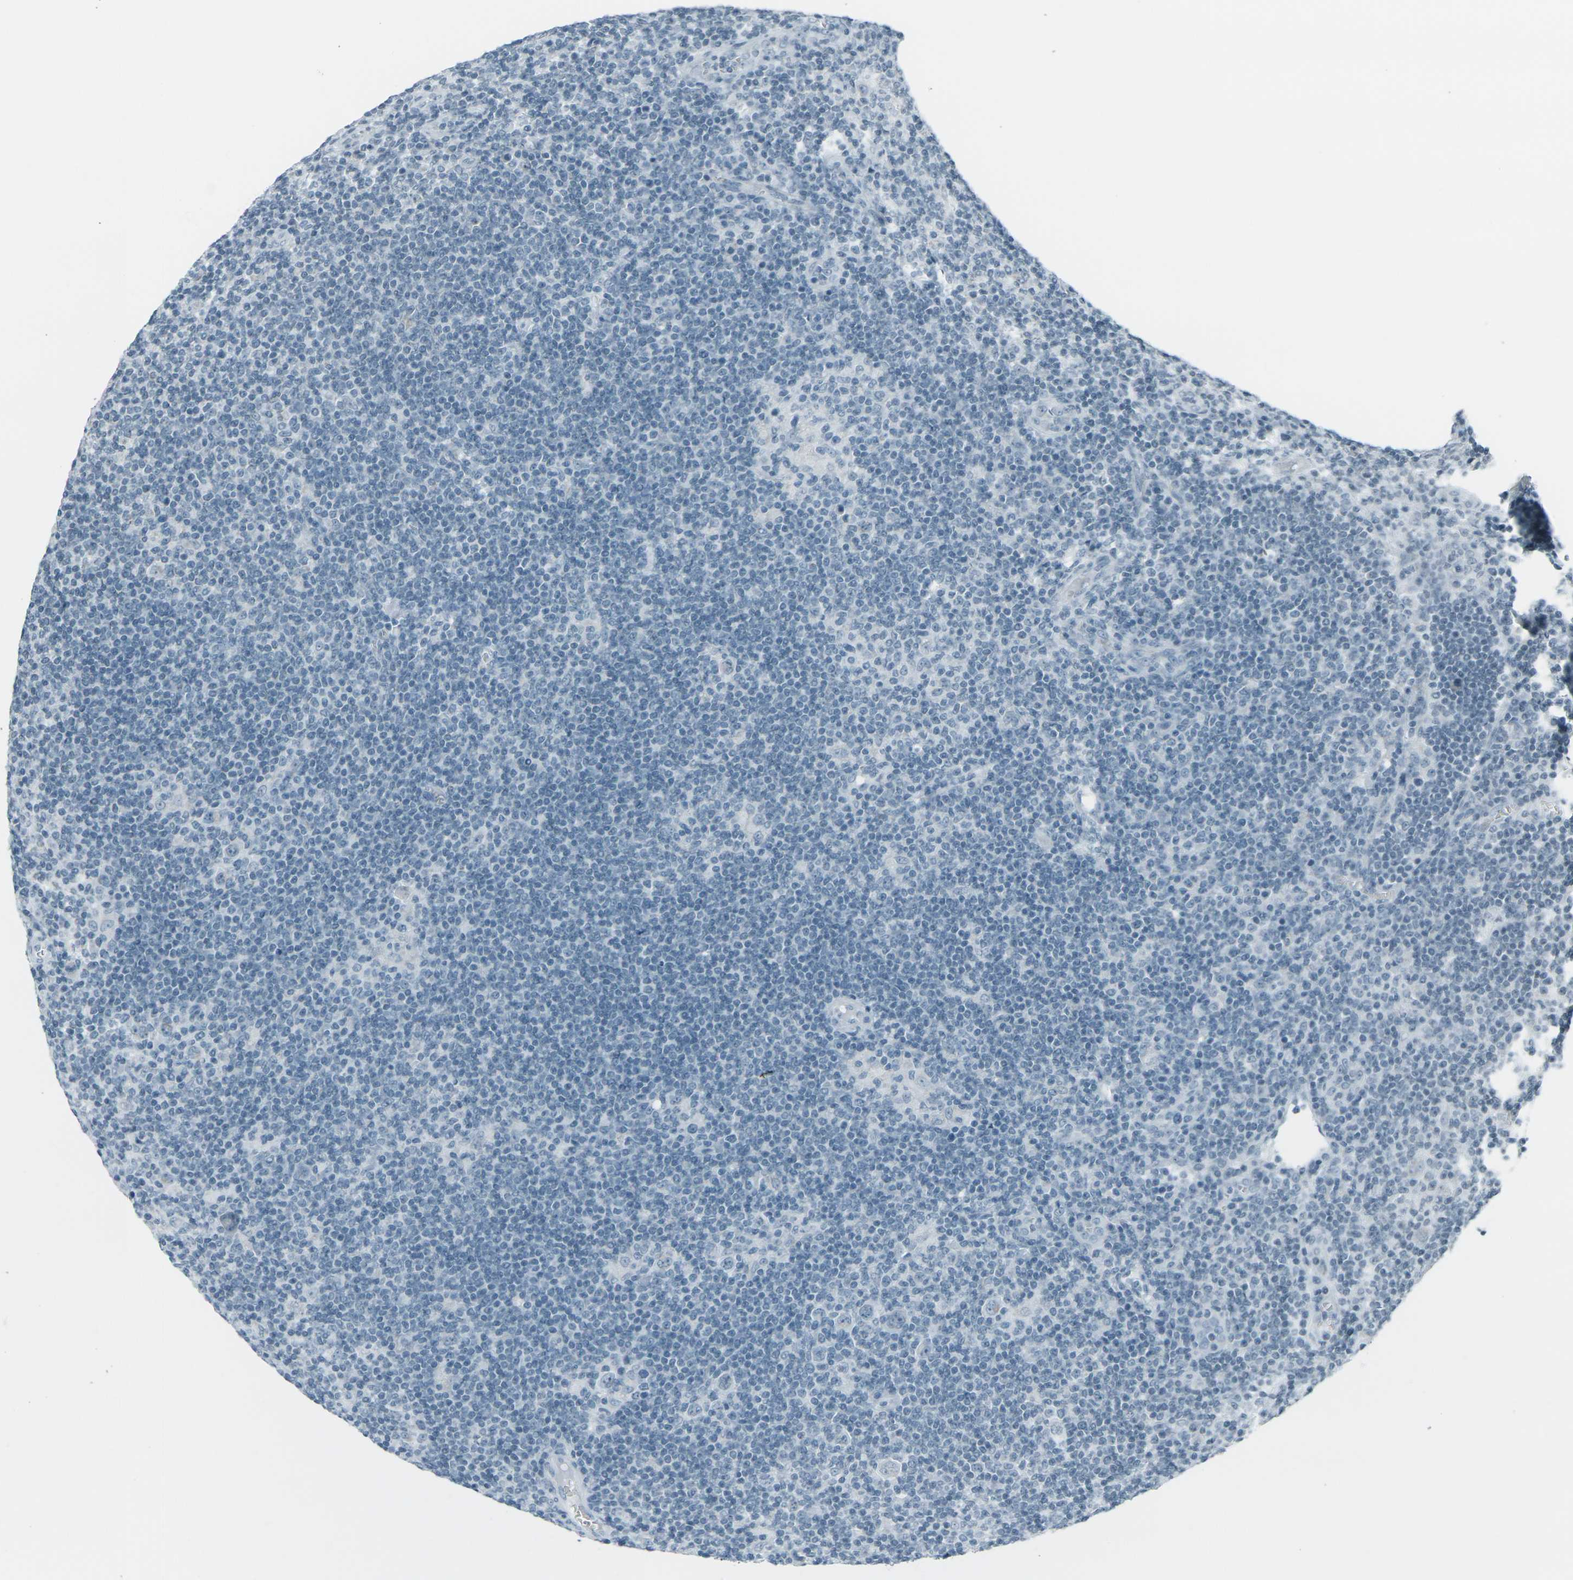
{"staining": {"intensity": "negative", "quantity": "none", "location": "none"}, "tissue": "lymphoma", "cell_type": "Tumor cells", "image_type": "cancer", "snomed": [{"axis": "morphology", "description": "Hodgkin's disease, NOS"}, {"axis": "topography", "description": "Lymph node"}], "caption": "Immunohistochemistry micrograph of neoplastic tissue: human lymphoma stained with DAB reveals no significant protein staining in tumor cells. (Stains: DAB (3,3'-diaminobenzidine) immunohistochemistry (IHC) with hematoxylin counter stain, Microscopy: brightfield microscopy at high magnification).", "gene": "H2BC1", "patient": {"sex": "female", "age": 57}}